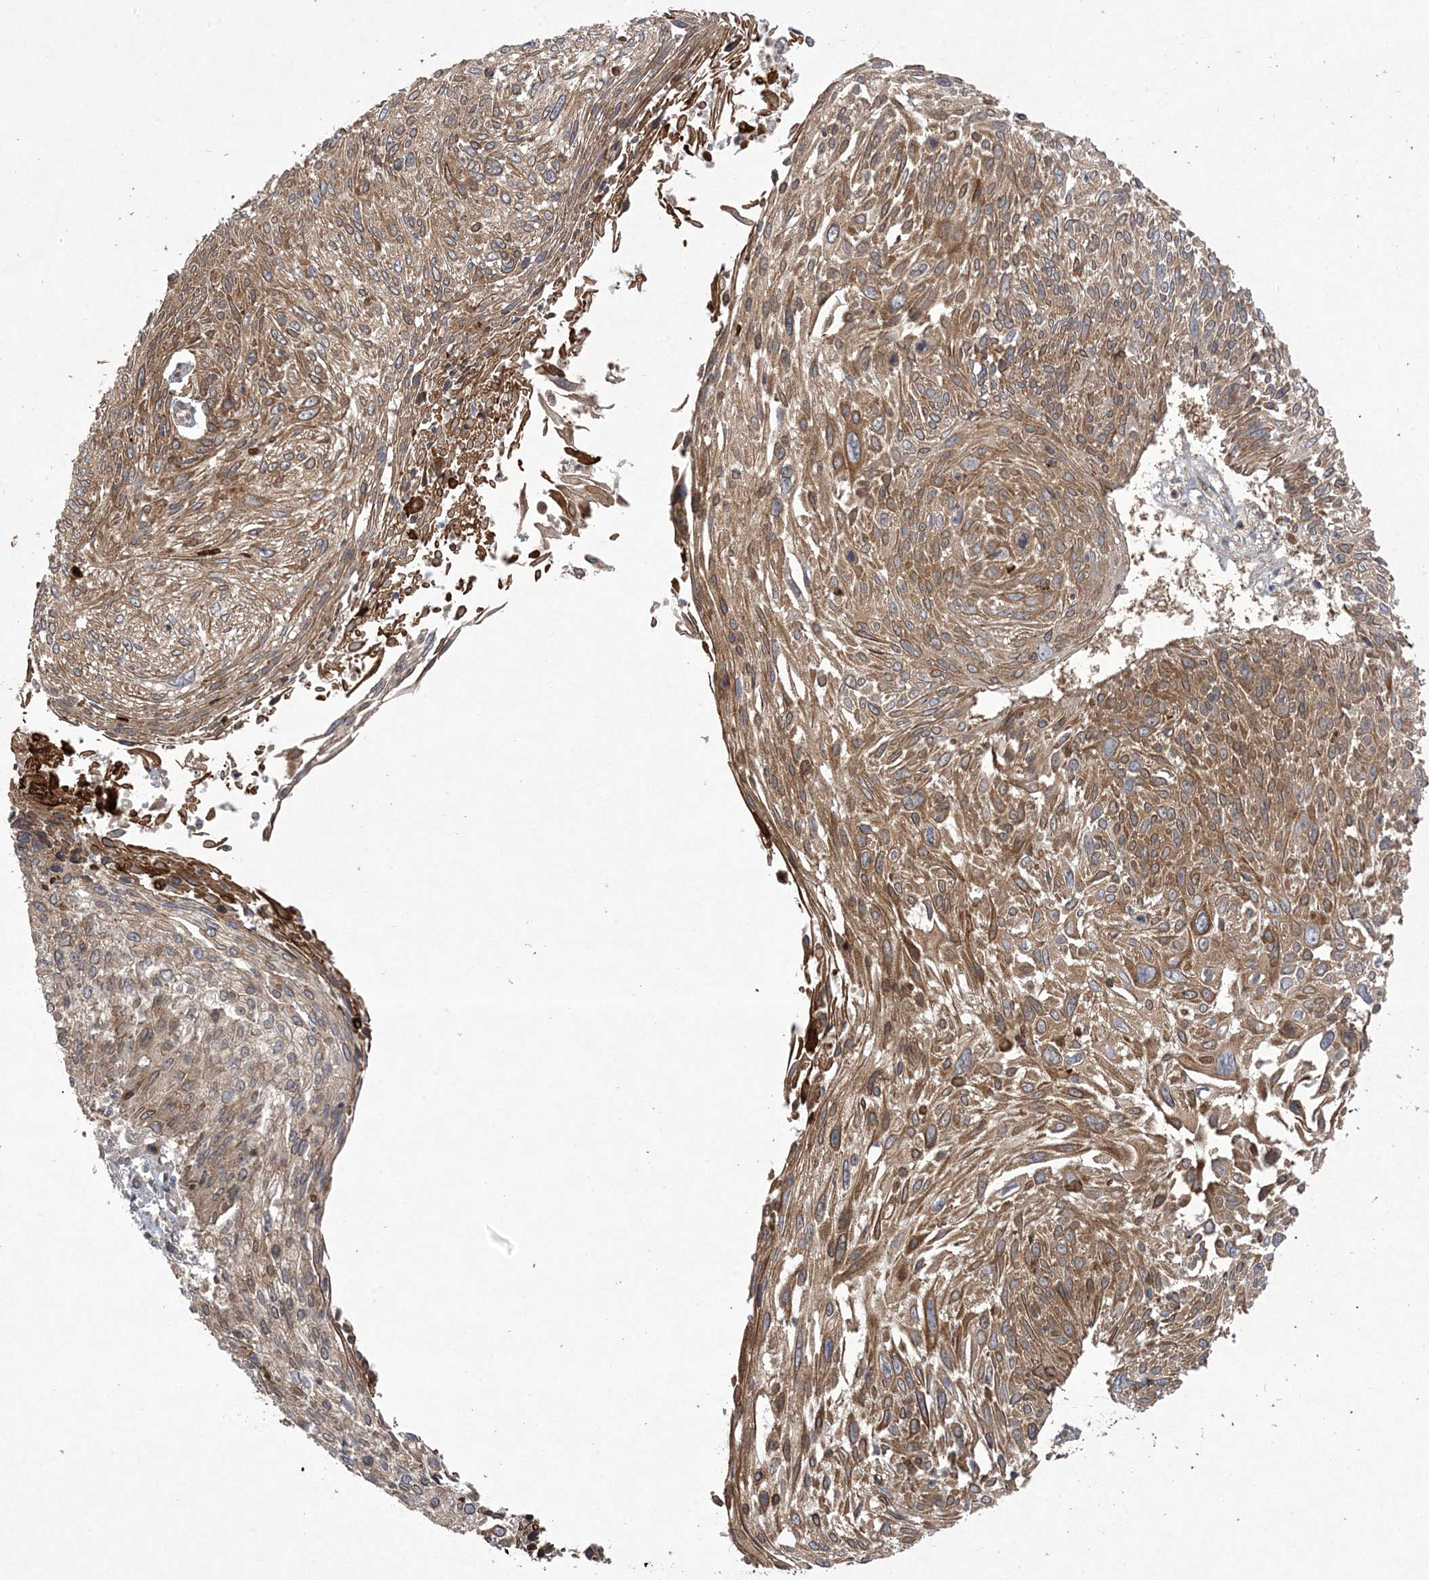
{"staining": {"intensity": "moderate", "quantity": ">75%", "location": "cytoplasmic/membranous"}, "tissue": "cervical cancer", "cell_type": "Tumor cells", "image_type": "cancer", "snomed": [{"axis": "morphology", "description": "Squamous cell carcinoma, NOS"}, {"axis": "topography", "description": "Cervix"}], "caption": "Moderate cytoplasmic/membranous positivity is identified in about >75% of tumor cells in squamous cell carcinoma (cervical). (DAB (3,3'-diaminobenzidine) = brown stain, brightfield microscopy at high magnification).", "gene": "SOGA3", "patient": {"sex": "female", "age": 51}}